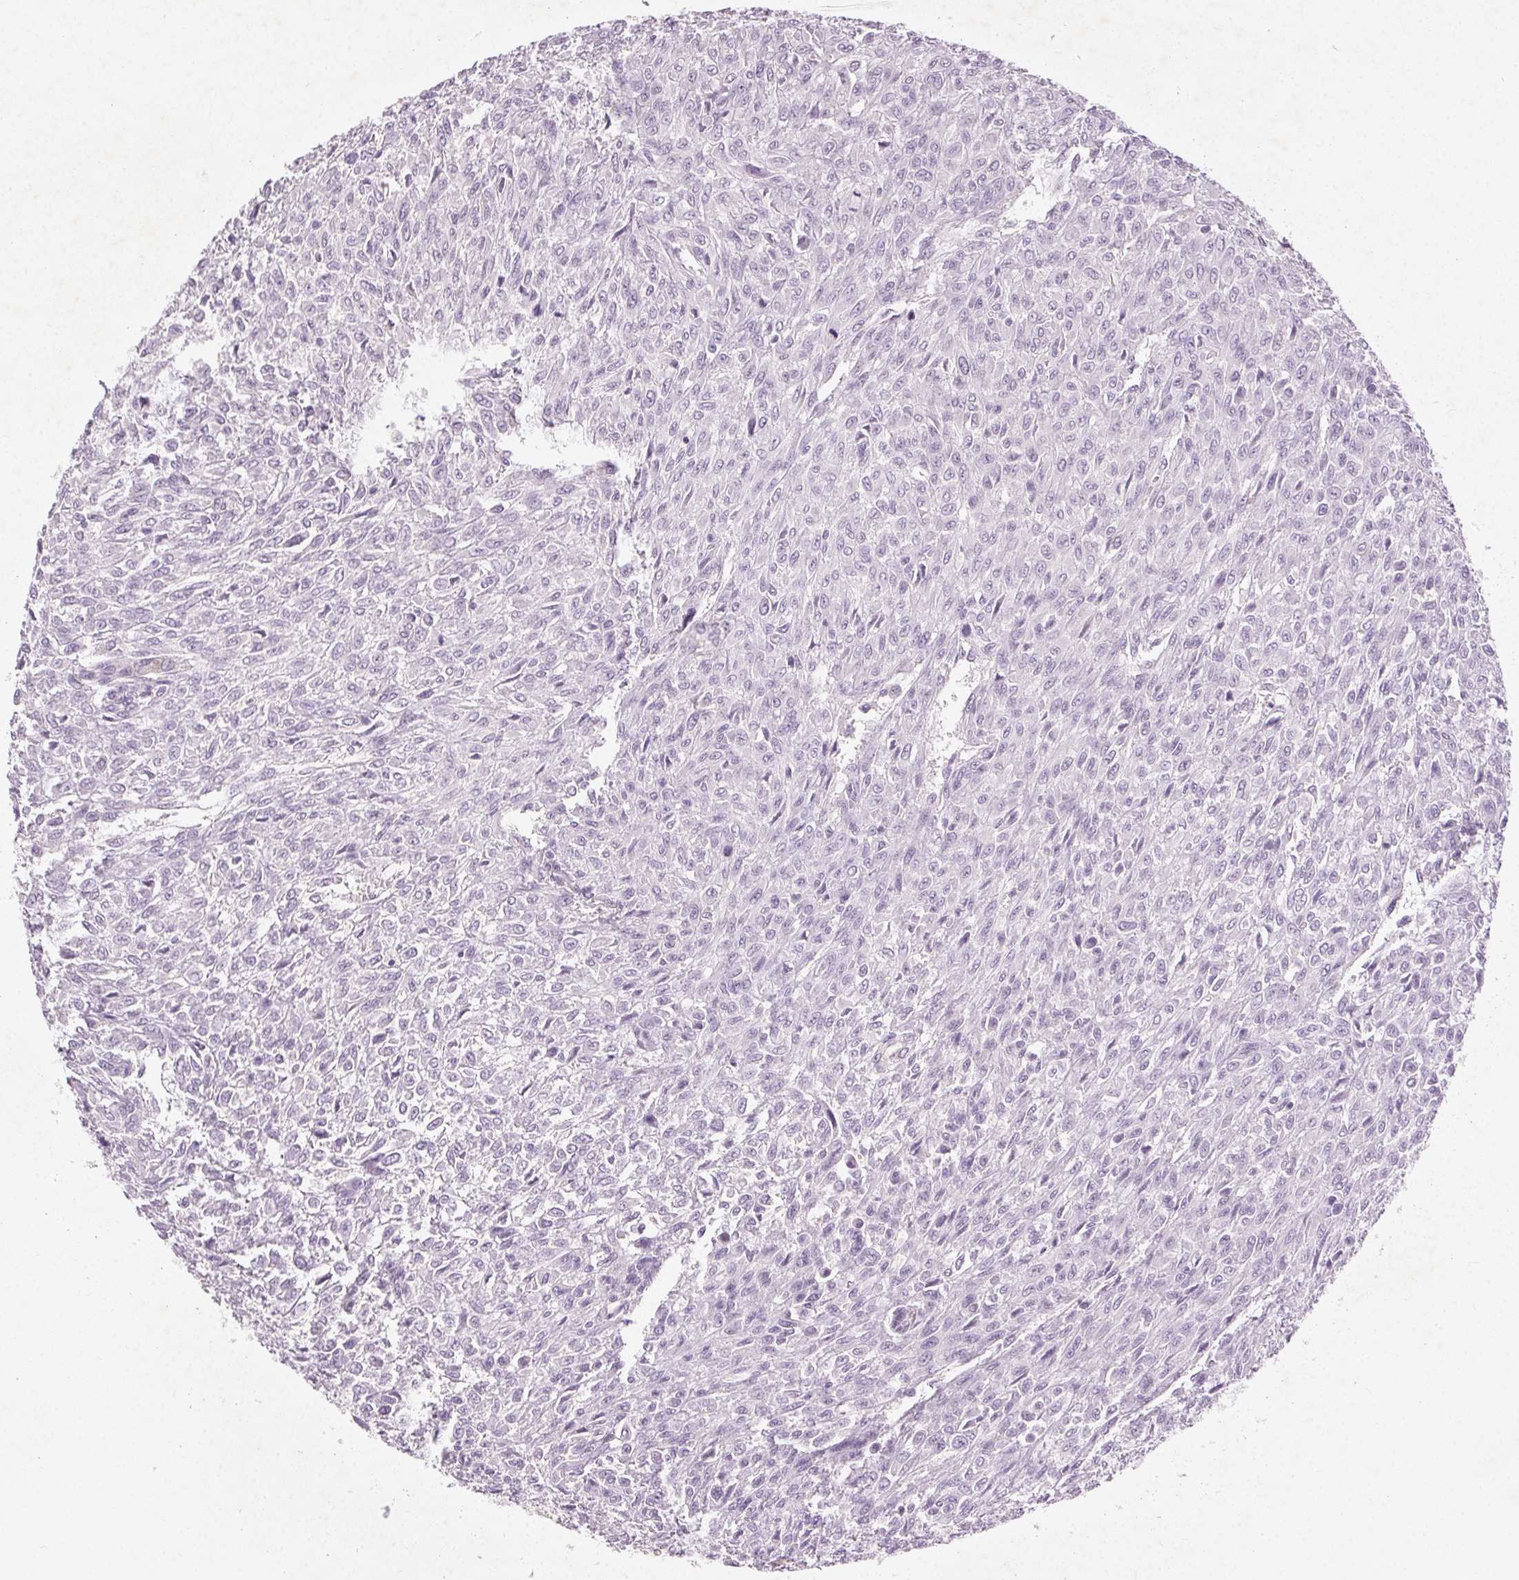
{"staining": {"intensity": "negative", "quantity": "none", "location": "none"}, "tissue": "renal cancer", "cell_type": "Tumor cells", "image_type": "cancer", "snomed": [{"axis": "morphology", "description": "Adenocarcinoma, NOS"}, {"axis": "topography", "description": "Kidney"}], "caption": "Immunohistochemistry (IHC) micrograph of neoplastic tissue: renal adenocarcinoma stained with DAB shows no significant protein staining in tumor cells.", "gene": "CLTRN", "patient": {"sex": "male", "age": 58}}